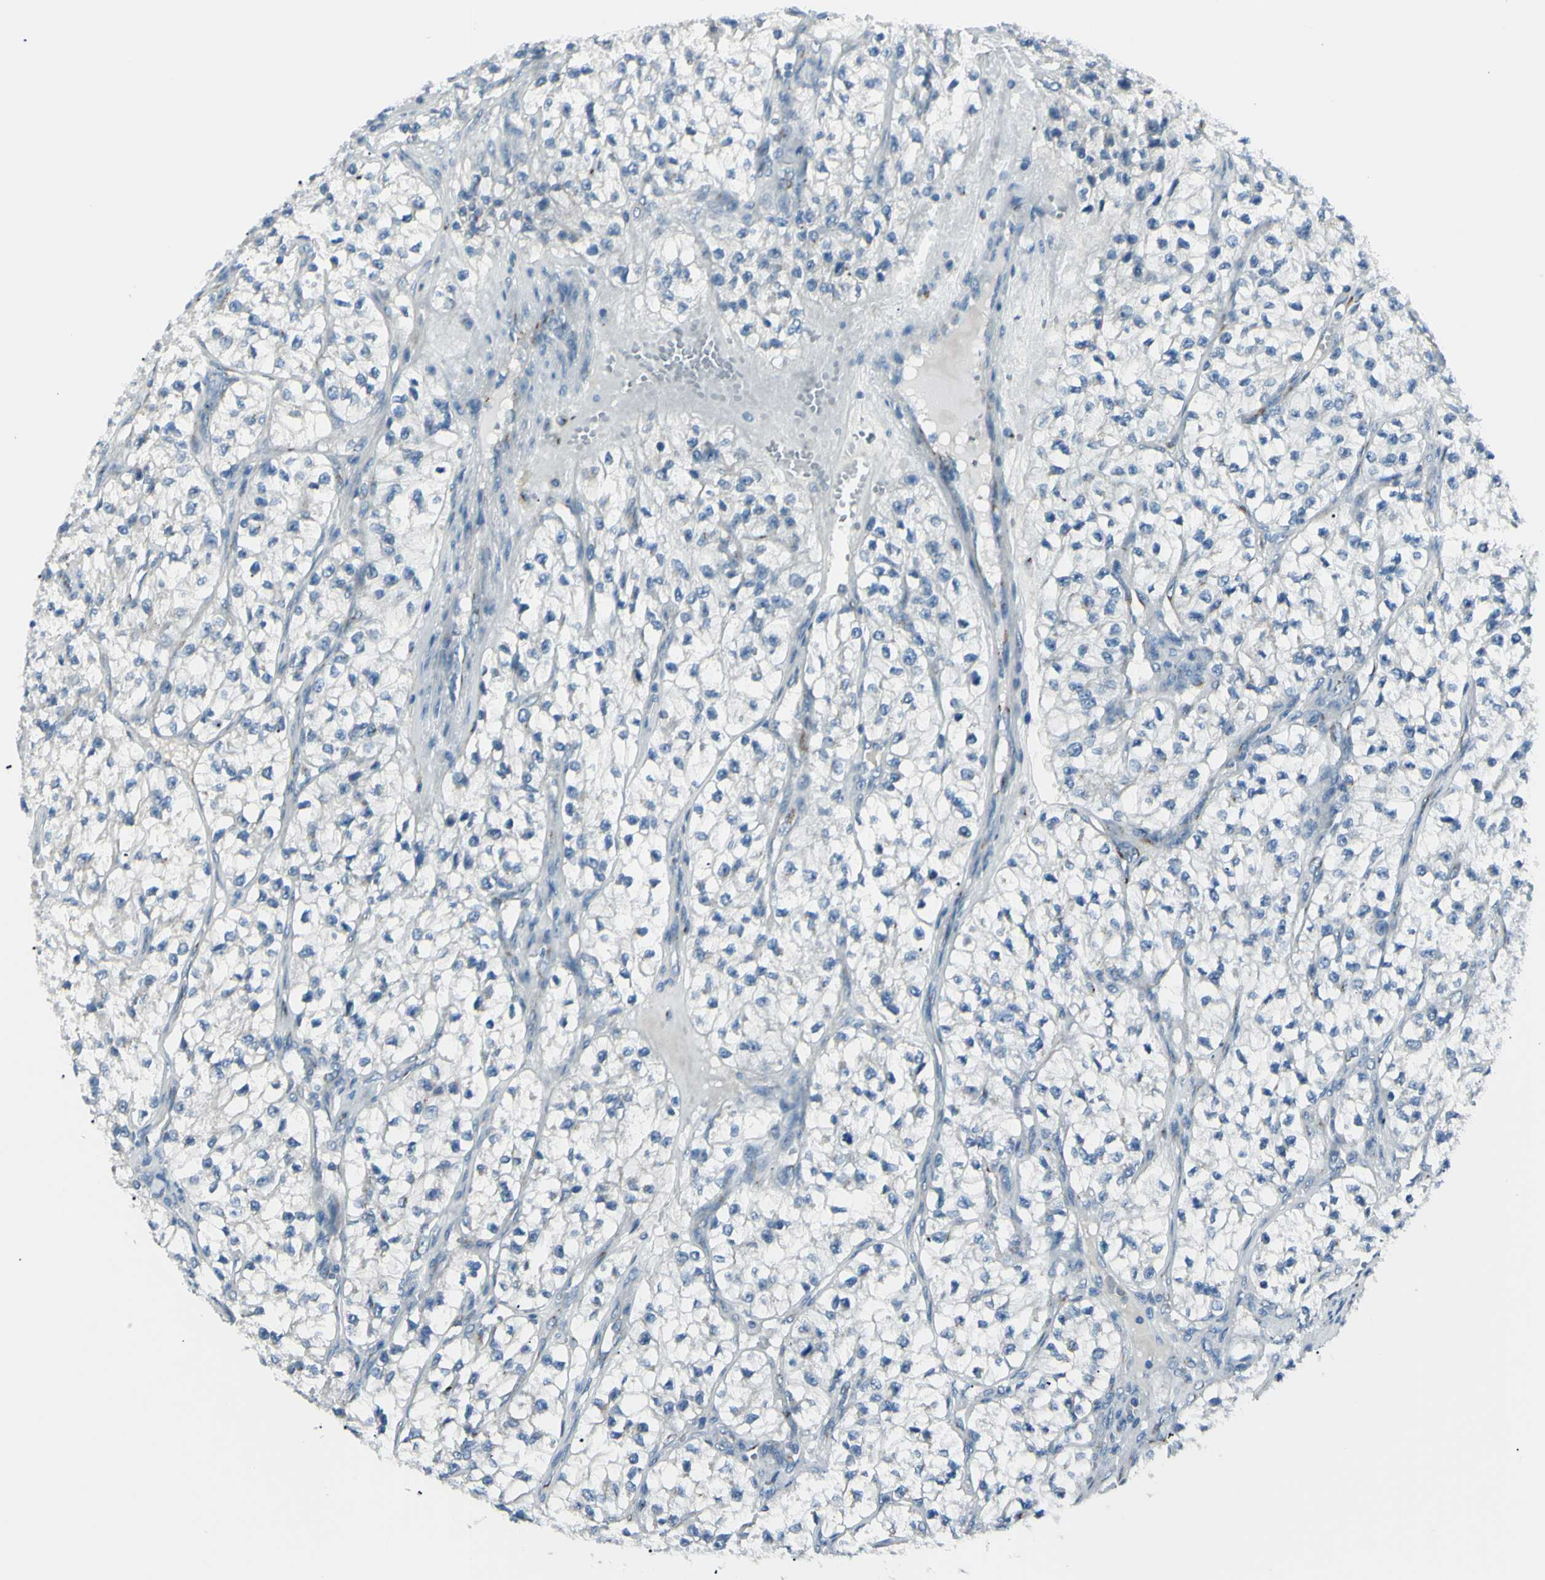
{"staining": {"intensity": "negative", "quantity": "none", "location": "none"}, "tissue": "renal cancer", "cell_type": "Tumor cells", "image_type": "cancer", "snomed": [{"axis": "morphology", "description": "Adenocarcinoma, NOS"}, {"axis": "topography", "description": "Kidney"}], "caption": "This is a micrograph of immunohistochemistry staining of renal cancer (adenocarcinoma), which shows no staining in tumor cells.", "gene": "B4GALT1", "patient": {"sex": "female", "age": 57}}